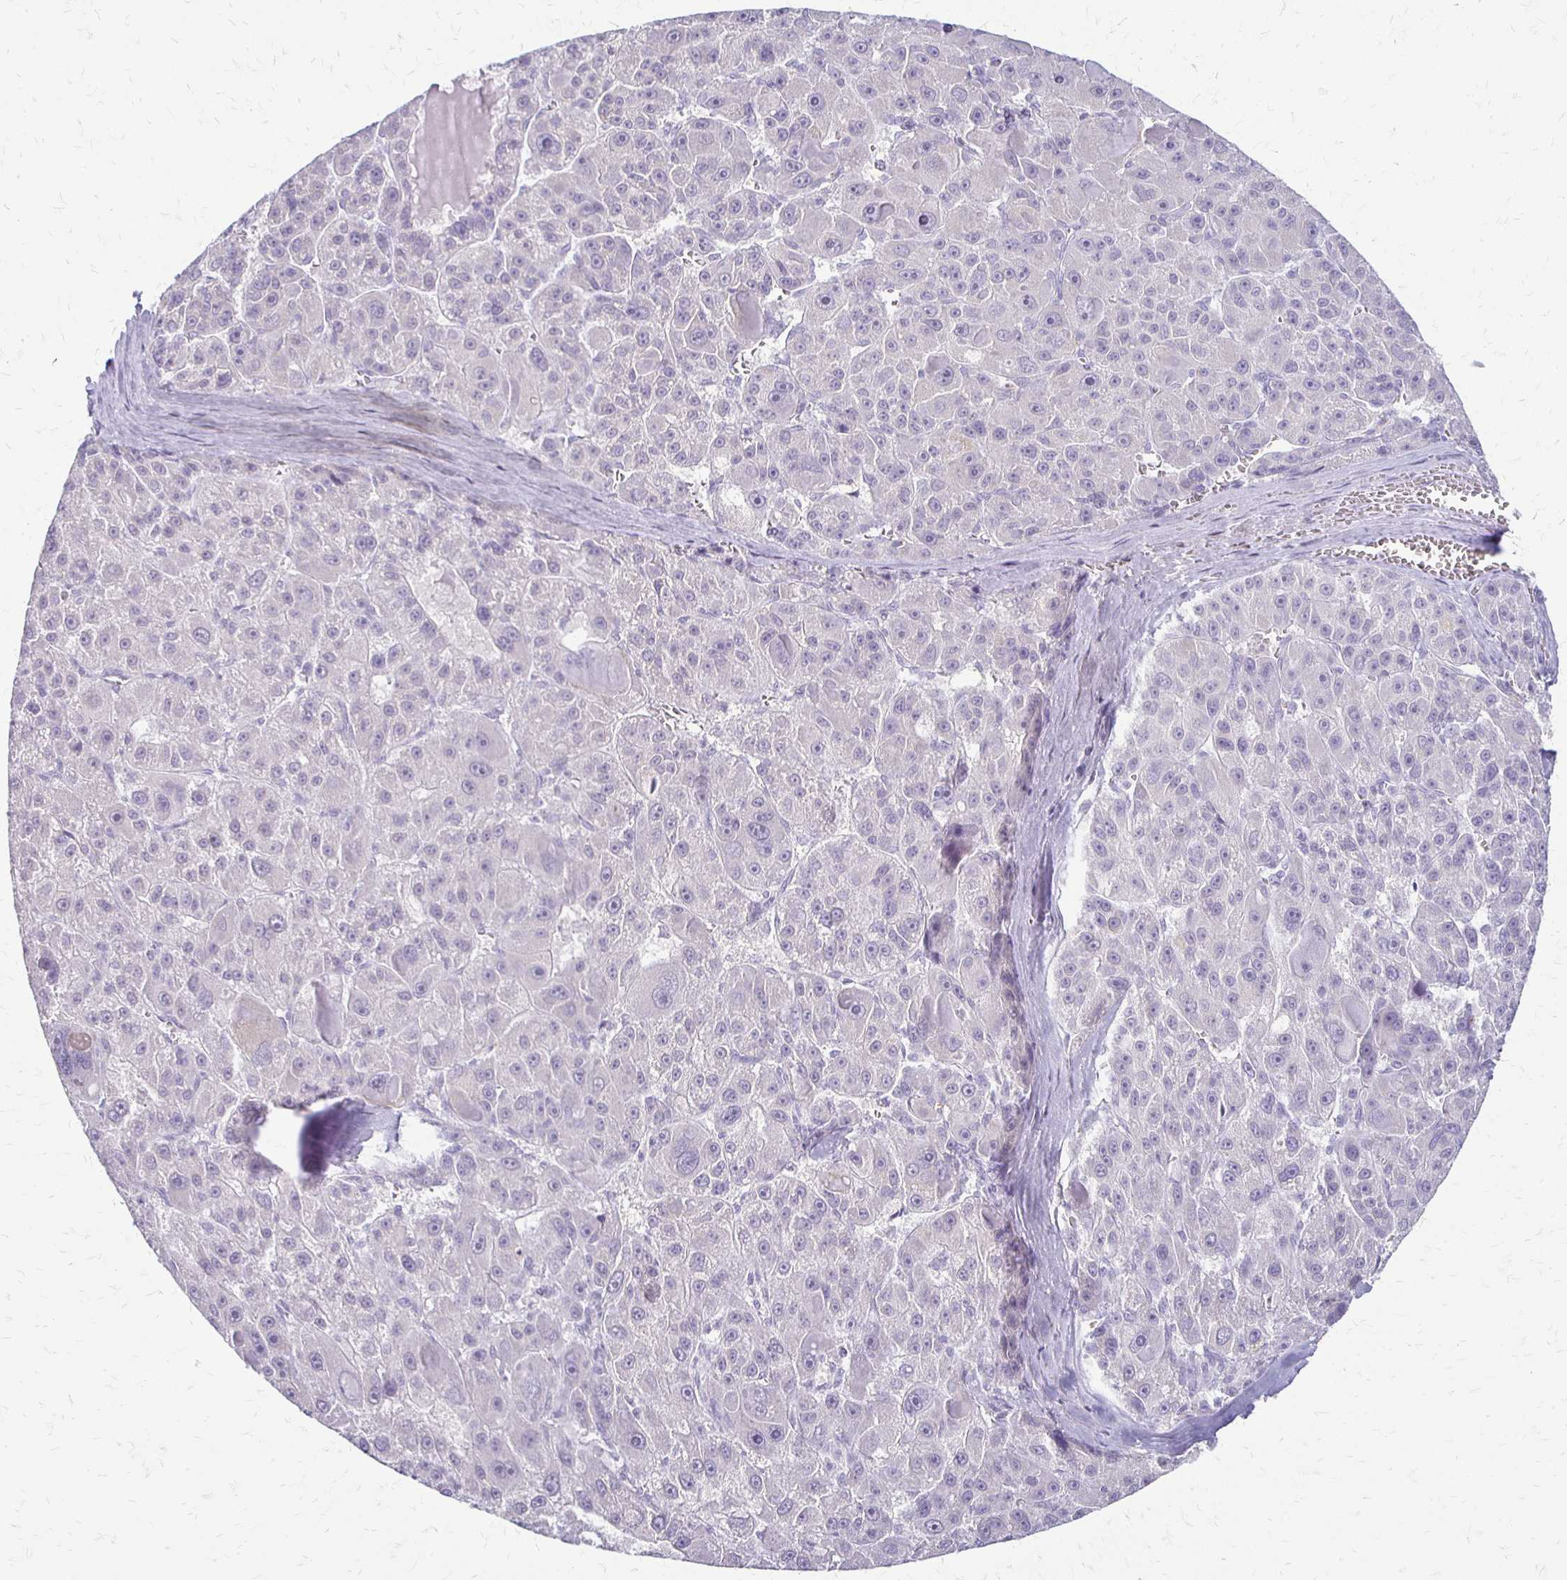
{"staining": {"intensity": "negative", "quantity": "none", "location": "none"}, "tissue": "liver cancer", "cell_type": "Tumor cells", "image_type": "cancer", "snomed": [{"axis": "morphology", "description": "Carcinoma, Hepatocellular, NOS"}, {"axis": "topography", "description": "Liver"}], "caption": "IHC of hepatocellular carcinoma (liver) shows no staining in tumor cells.", "gene": "ACP5", "patient": {"sex": "male", "age": 76}}